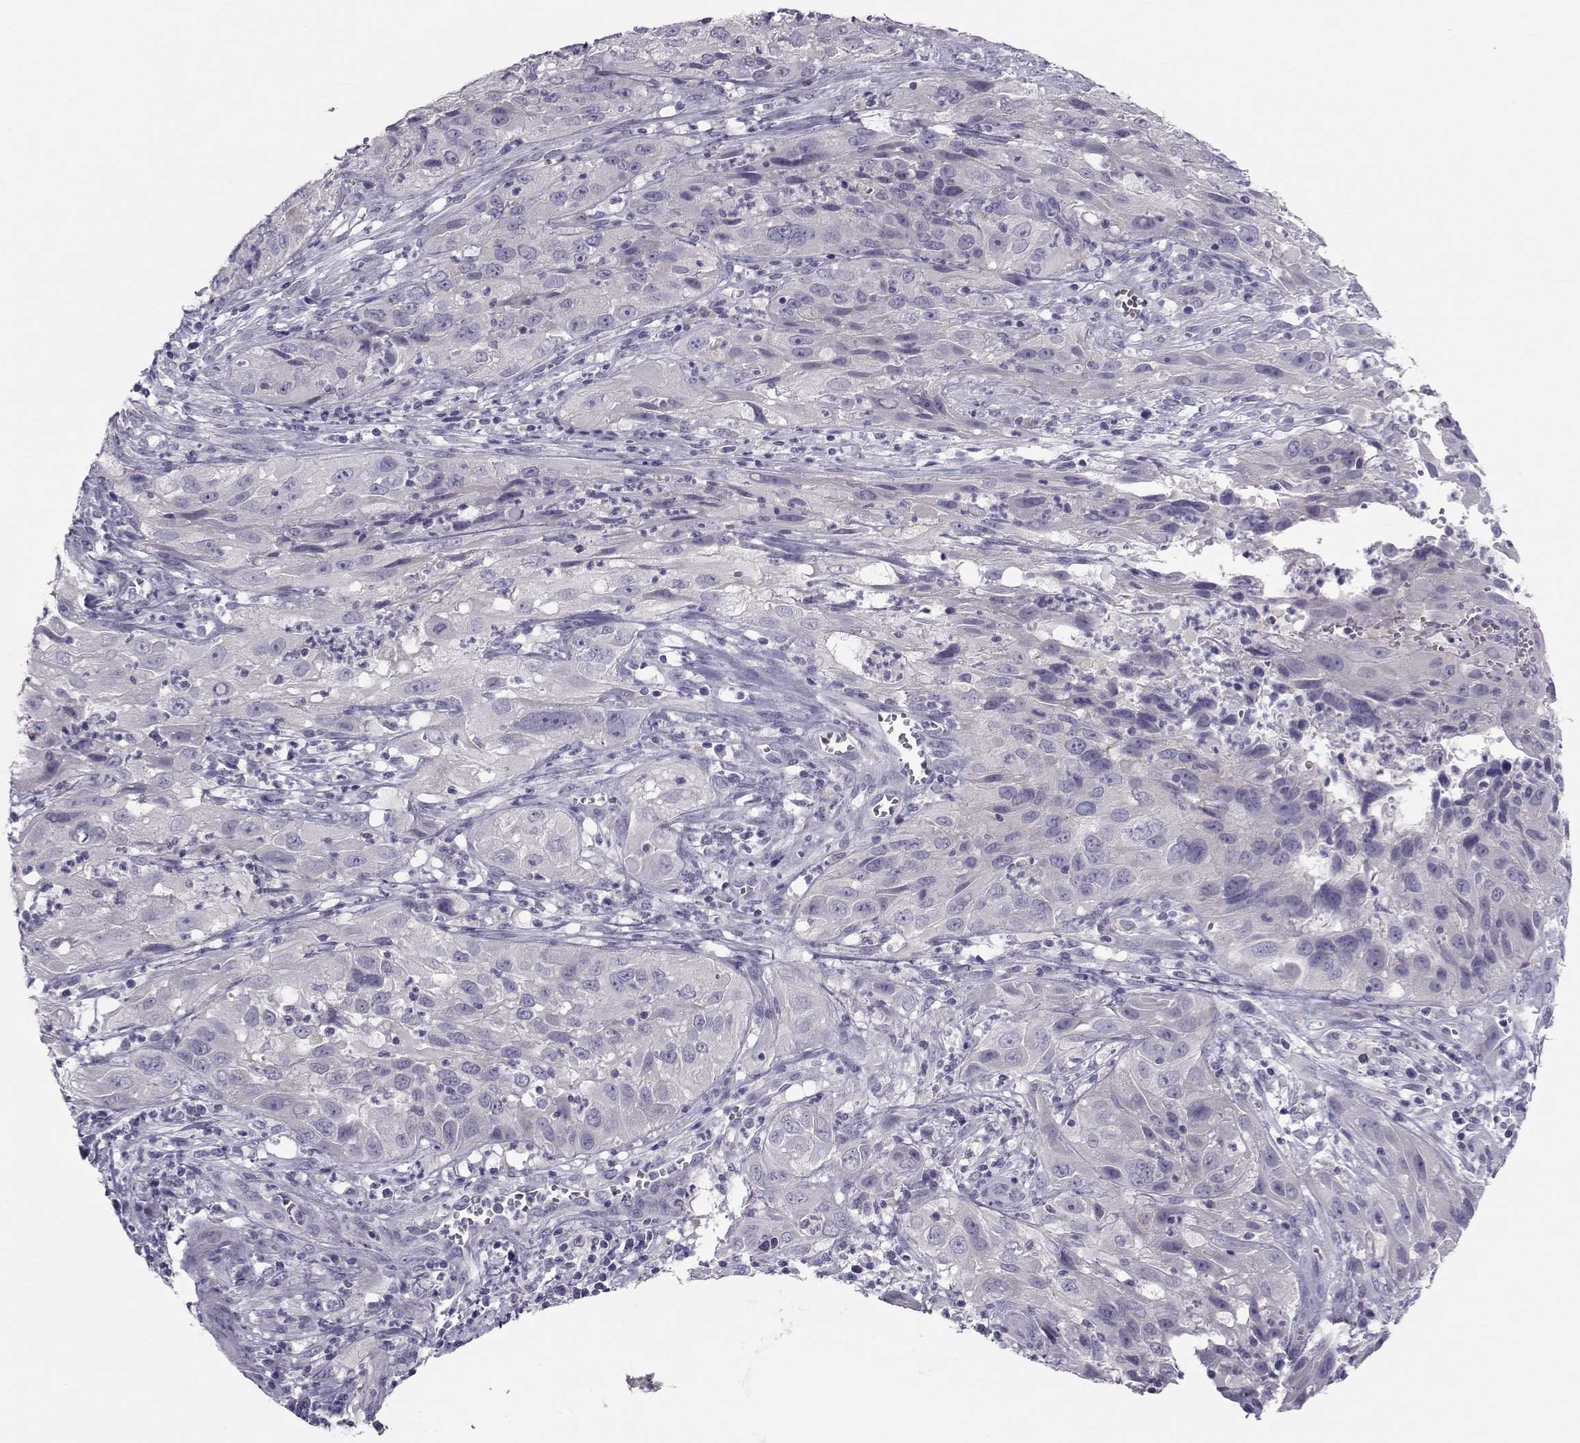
{"staining": {"intensity": "negative", "quantity": "none", "location": "none"}, "tissue": "cervical cancer", "cell_type": "Tumor cells", "image_type": "cancer", "snomed": [{"axis": "morphology", "description": "Squamous cell carcinoma, NOS"}, {"axis": "topography", "description": "Cervix"}], "caption": "IHC of squamous cell carcinoma (cervical) demonstrates no expression in tumor cells. (Immunohistochemistry (ihc), brightfield microscopy, high magnification).", "gene": "GARIN3", "patient": {"sex": "female", "age": 32}}